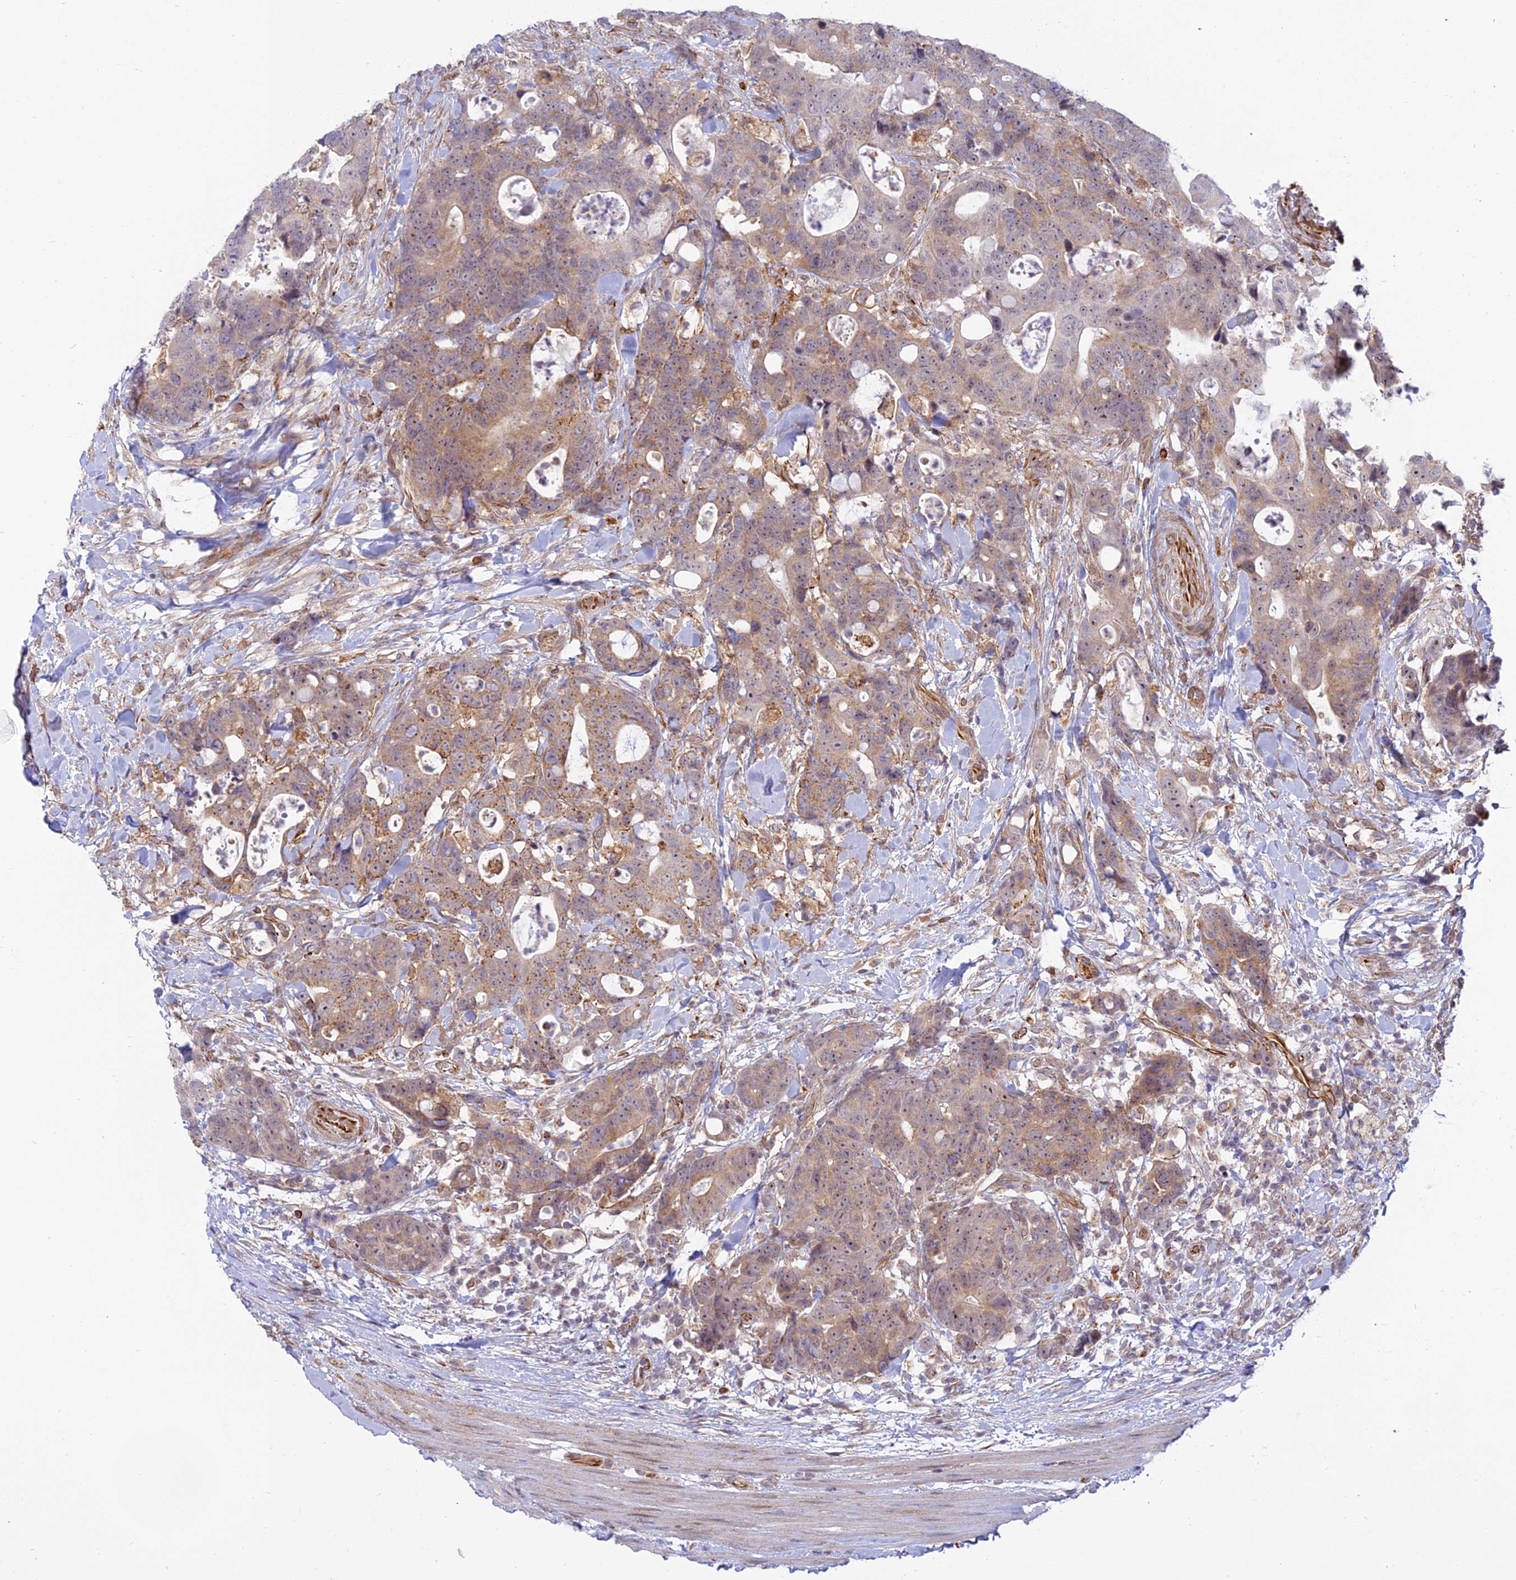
{"staining": {"intensity": "moderate", "quantity": "25%-75%", "location": "cytoplasmic/membranous"}, "tissue": "colorectal cancer", "cell_type": "Tumor cells", "image_type": "cancer", "snomed": [{"axis": "morphology", "description": "Adenocarcinoma, NOS"}, {"axis": "topography", "description": "Colon"}], "caption": "The immunohistochemical stain labels moderate cytoplasmic/membranous positivity in tumor cells of colorectal cancer (adenocarcinoma) tissue.", "gene": "SAPCD2", "patient": {"sex": "female", "age": 82}}